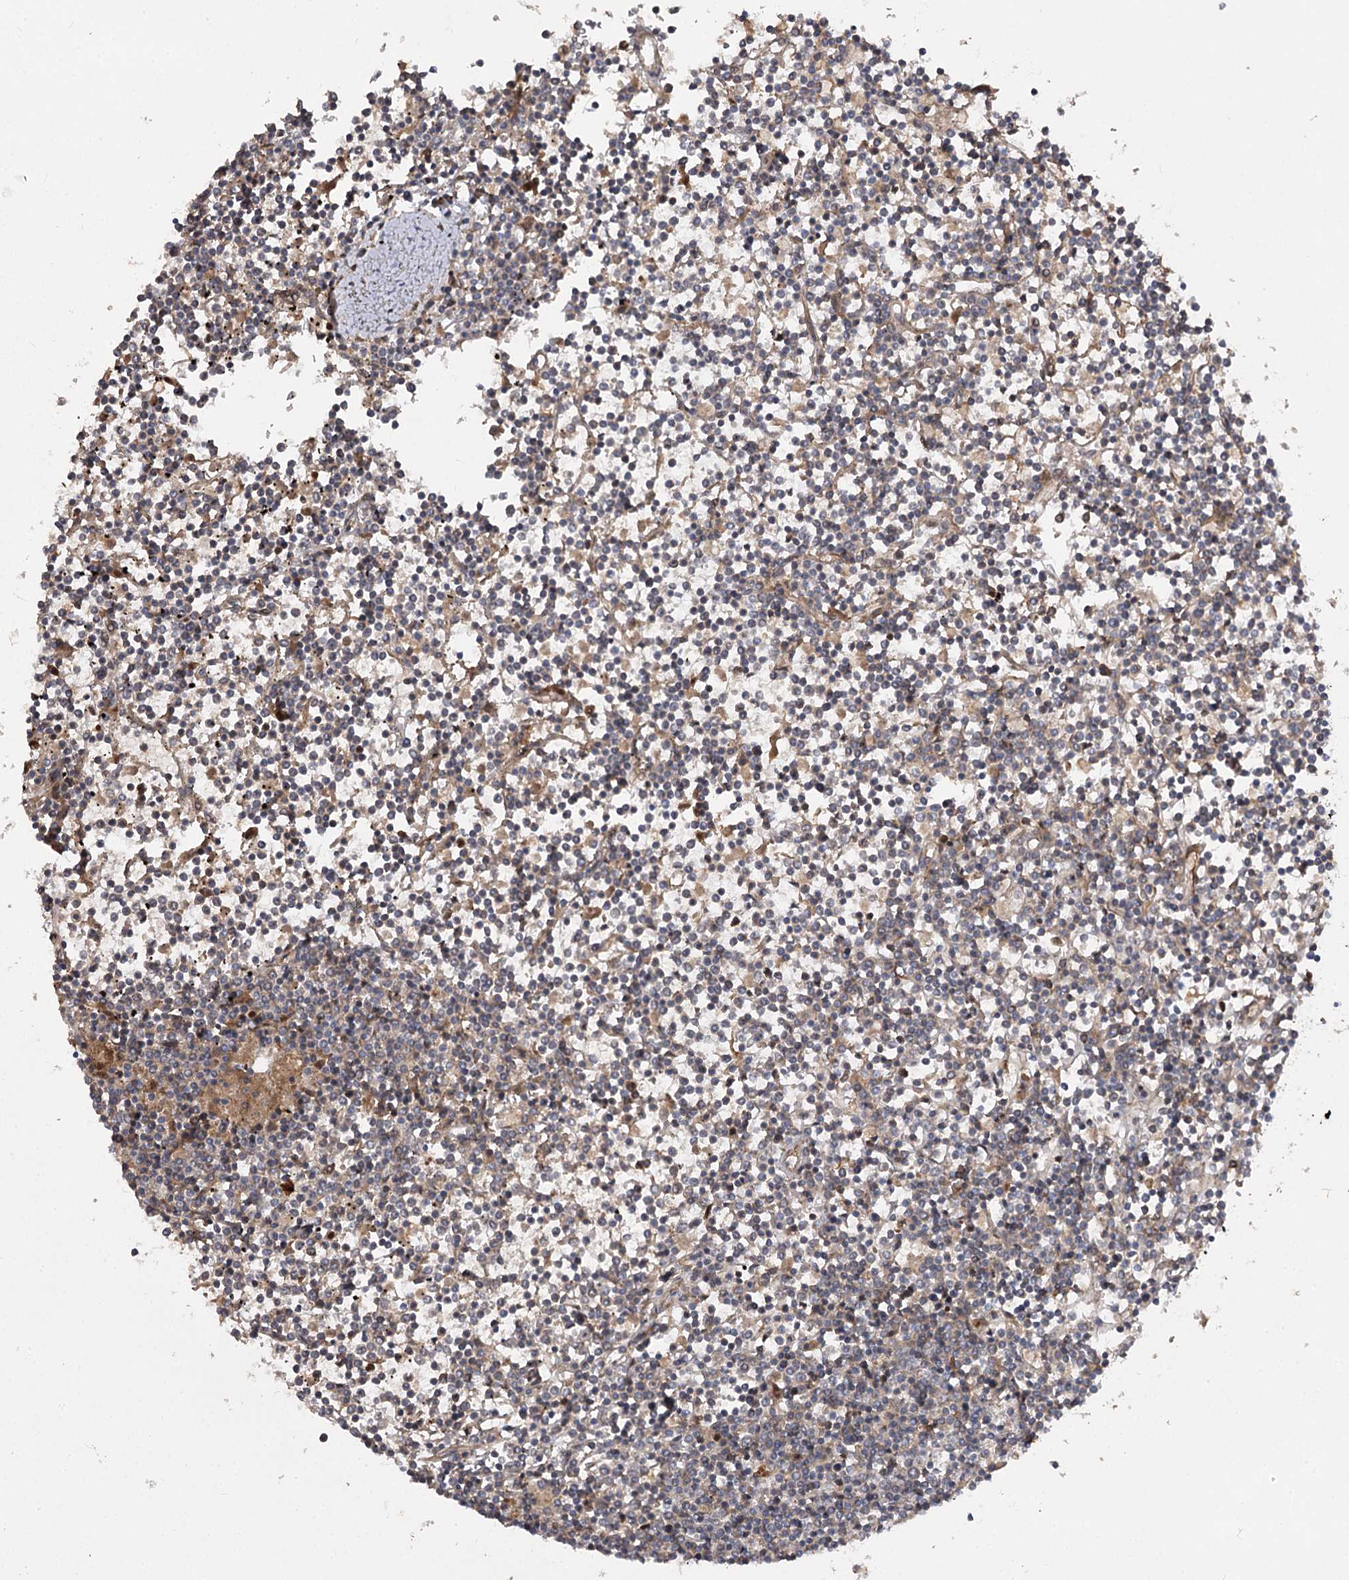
{"staining": {"intensity": "weak", "quantity": "25%-75%", "location": "cytoplasmic/membranous"}, "tissue": "lymphoma", "cell_type": "Tumor cells", "image_type": "cancer", "snomed": [{"axis": "morphology", "description": "Malignant lymphoma, non-Hodgkin's type, Low grade"}, {"axis": "topography", "description": "Spleen"}], "caption": "This micrograph reveals low-grade malignant lymphoma, non-Hodgkin's type stained with immunohistochemistry (IHC) to label a protein in brown. The cytoplasmic/membranous of tumor cells show weak positivity for the protein. Nuclei are counter-stained blue.", "gene": "KIAA0825", "patient": {"sex": "female", "age": 19}}